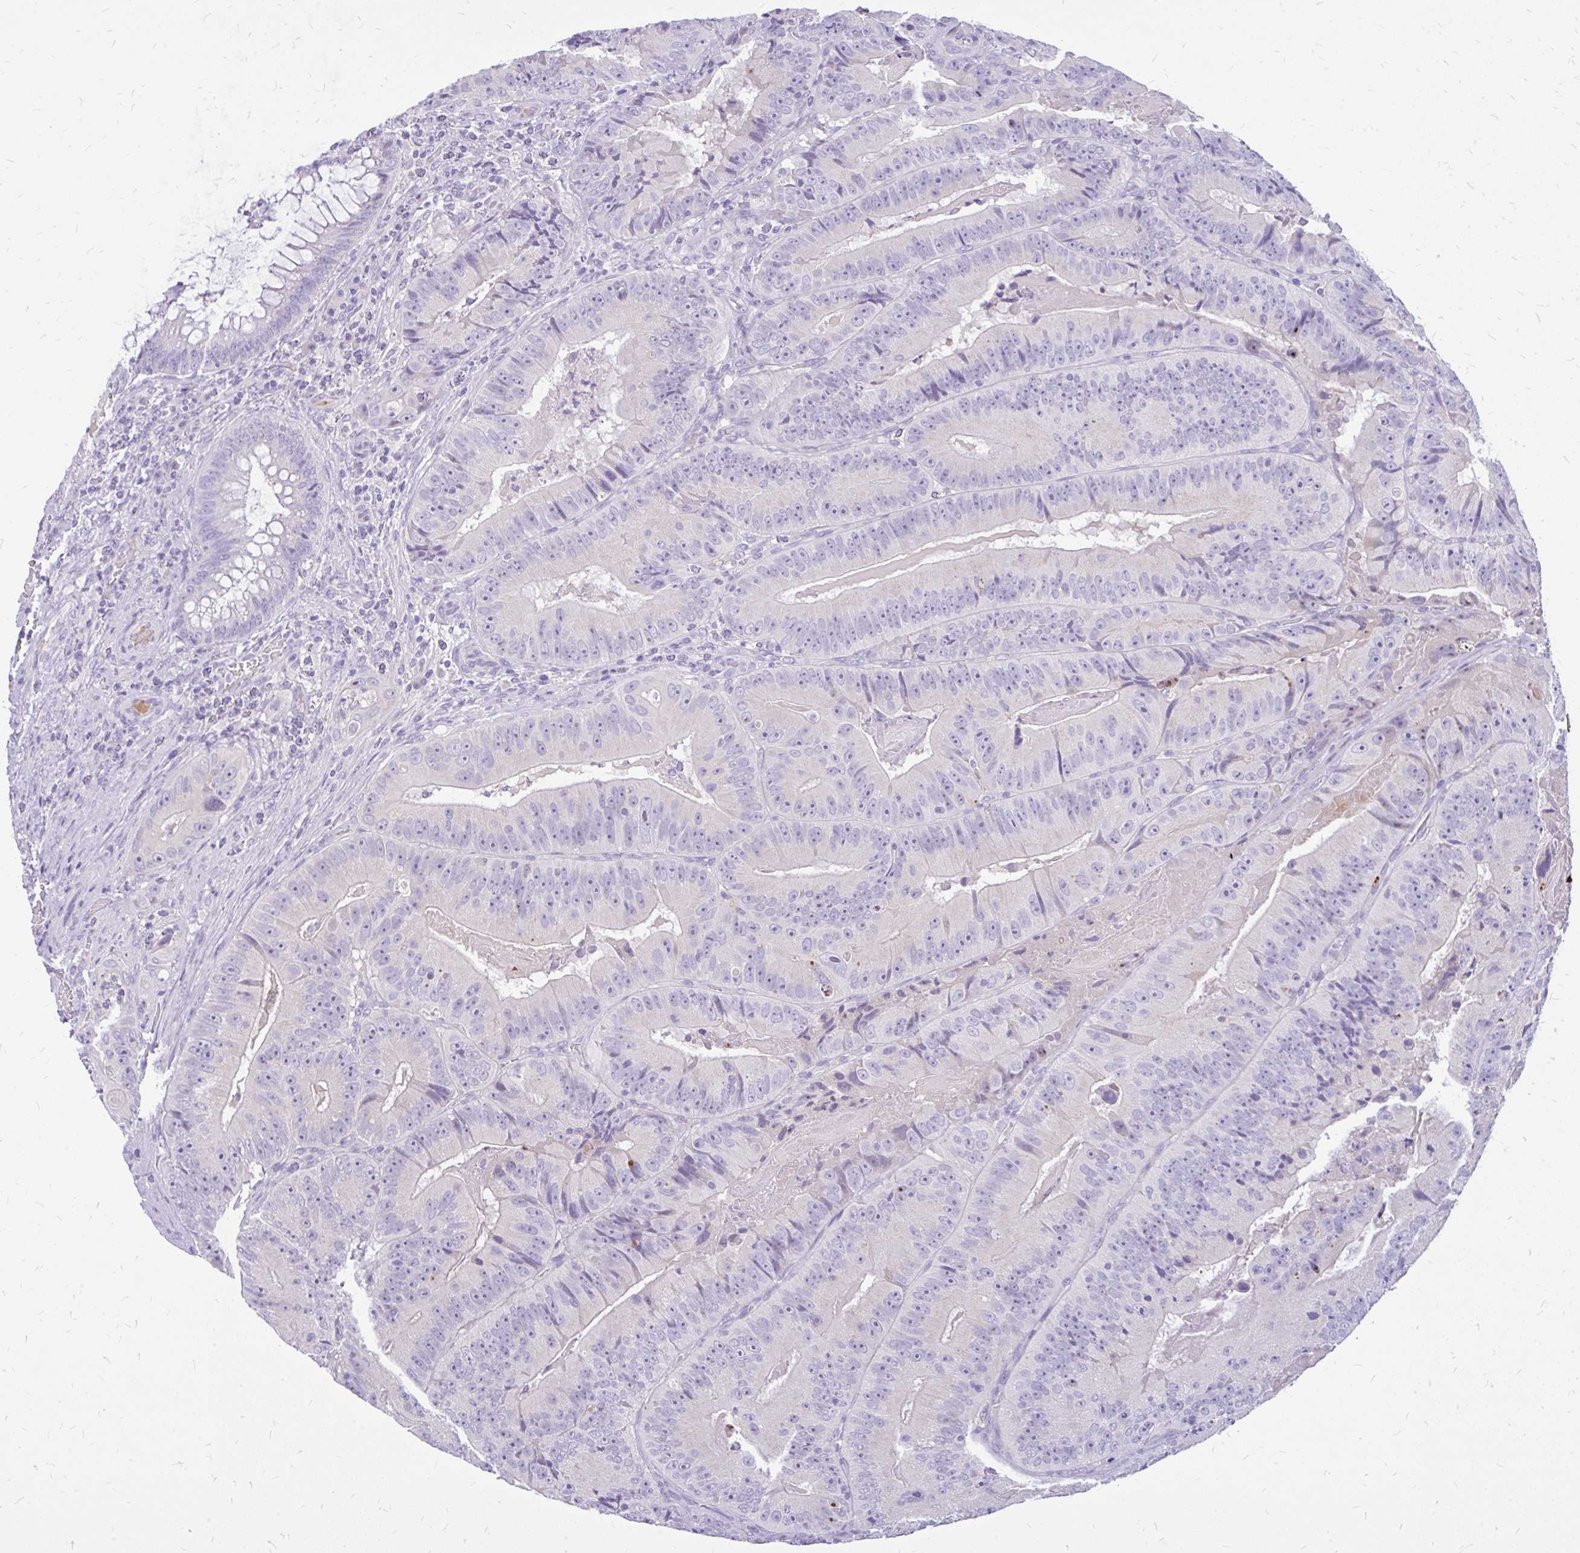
{"staining": {"intensity": "negative", "quantity": "none", "location": "none"}, "tissue": "colorectal cancer", "cell_type": "Tumor cells", "image_type": "cancer", "snomed": [{"axis": "morphology", "description": "Adenocarcinoma, NOS"}, {"axis": "topography", "description": "Colon"}], "caption": "DAB (3,3'-diaminobenzidine) immunohistochemical staining of adenocarcinoma (colorectal) demonstrates no significant staining in tumor cells.", "gene": "MAP1LC3A", "patient": {"sex": "female", "age": 86}}